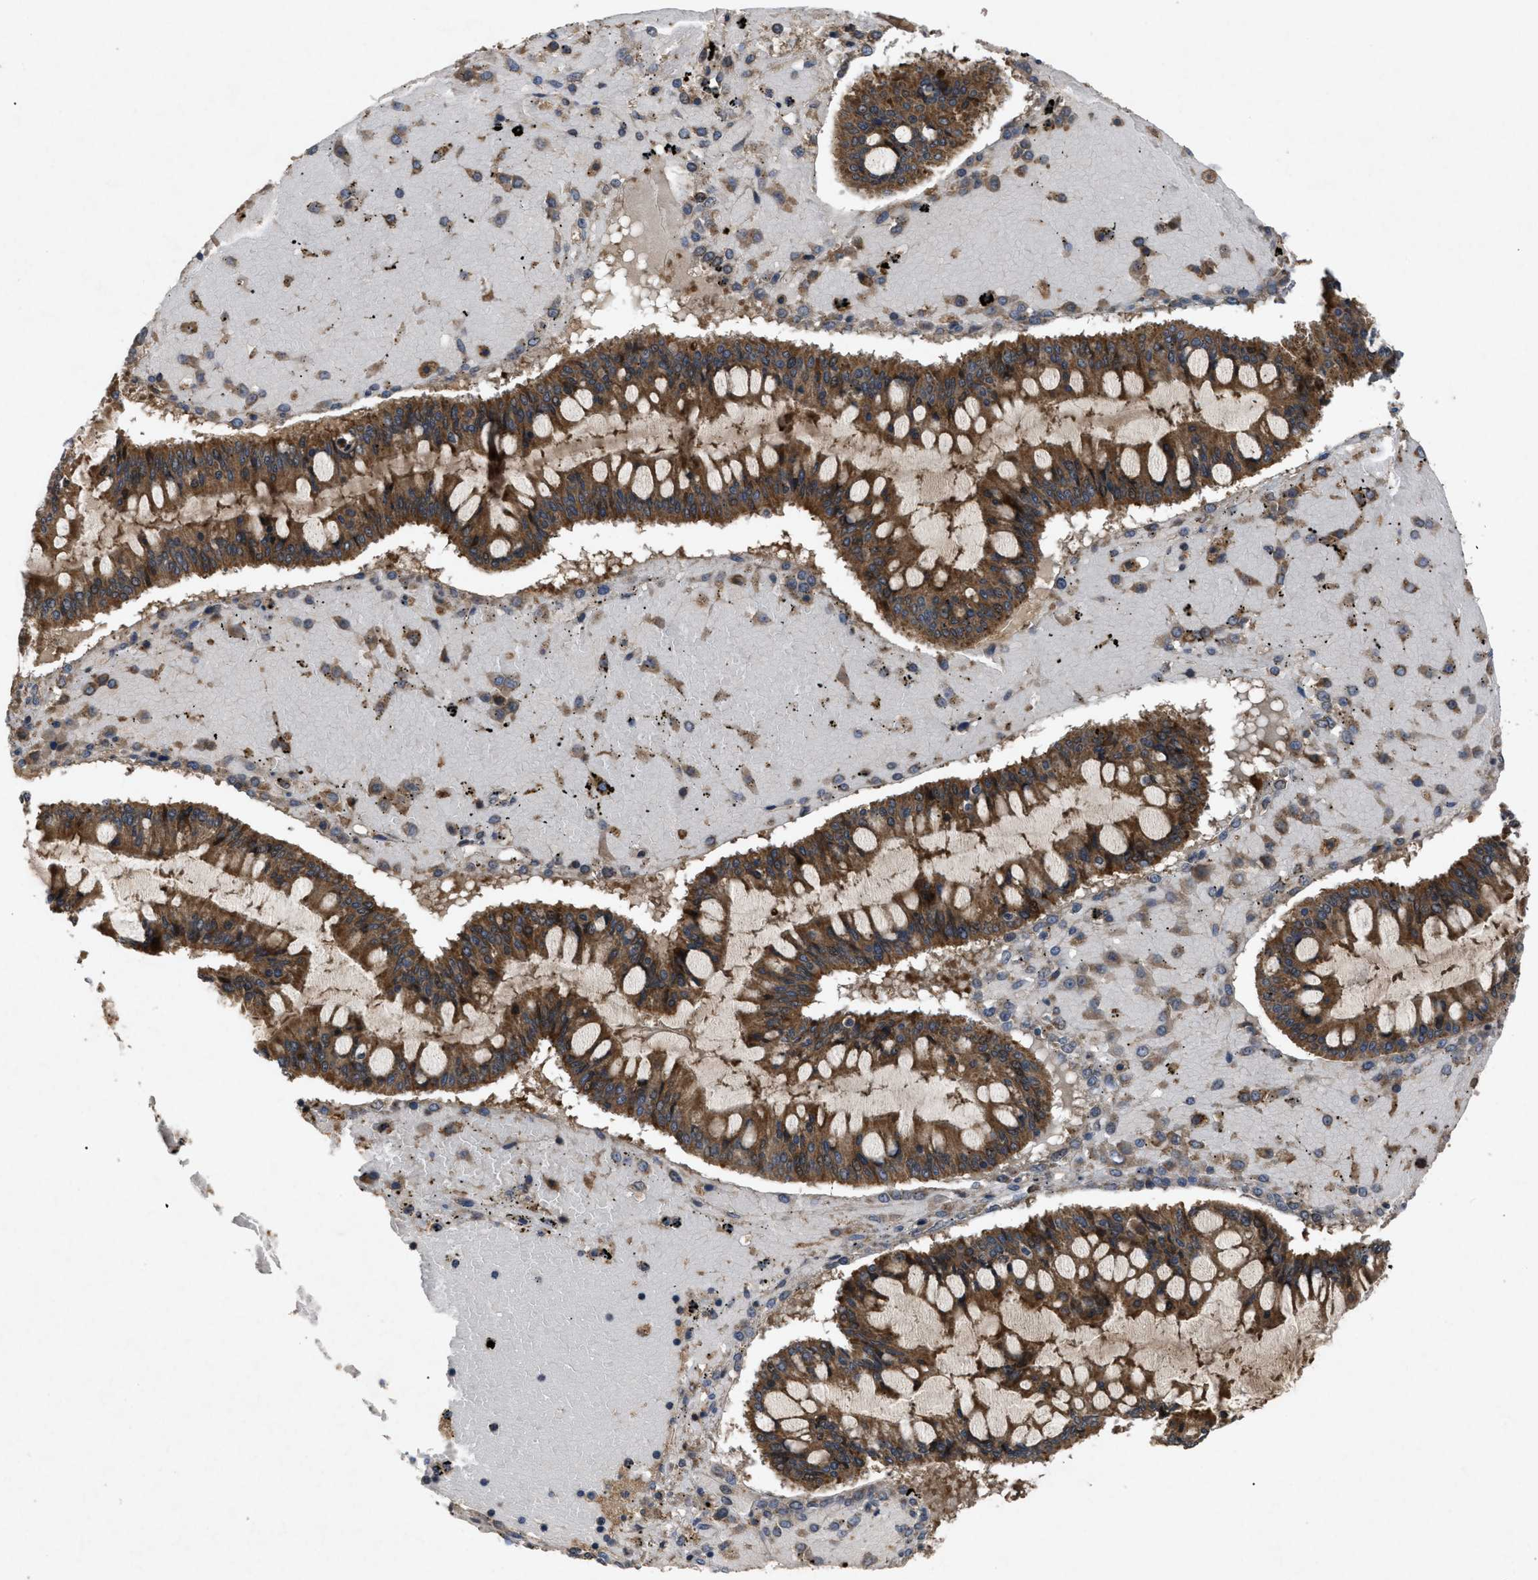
{"staining": {"intensity": "moderate", "quantity": ">75%", "location": "cytoplasmic/membranous"}, "tissue": "ovarian cancer", "cell_type": "Tumor cells", "image_type": "cancer", "snomed": [{"axis": "morphology", "description": "Cystadenocarcinoma, mucinous, NOS"}, {"axis": "topography", "description": "Ovary"}], "caption": "The immunohistochemical stain labels moderate cytoplasmic/membranous positivity in tumor cells of mucinous cystadenocarcinoma (ovarian) tissue.", "gene": "RAB2A", "patient": {"sex": "female", "age": 73}}